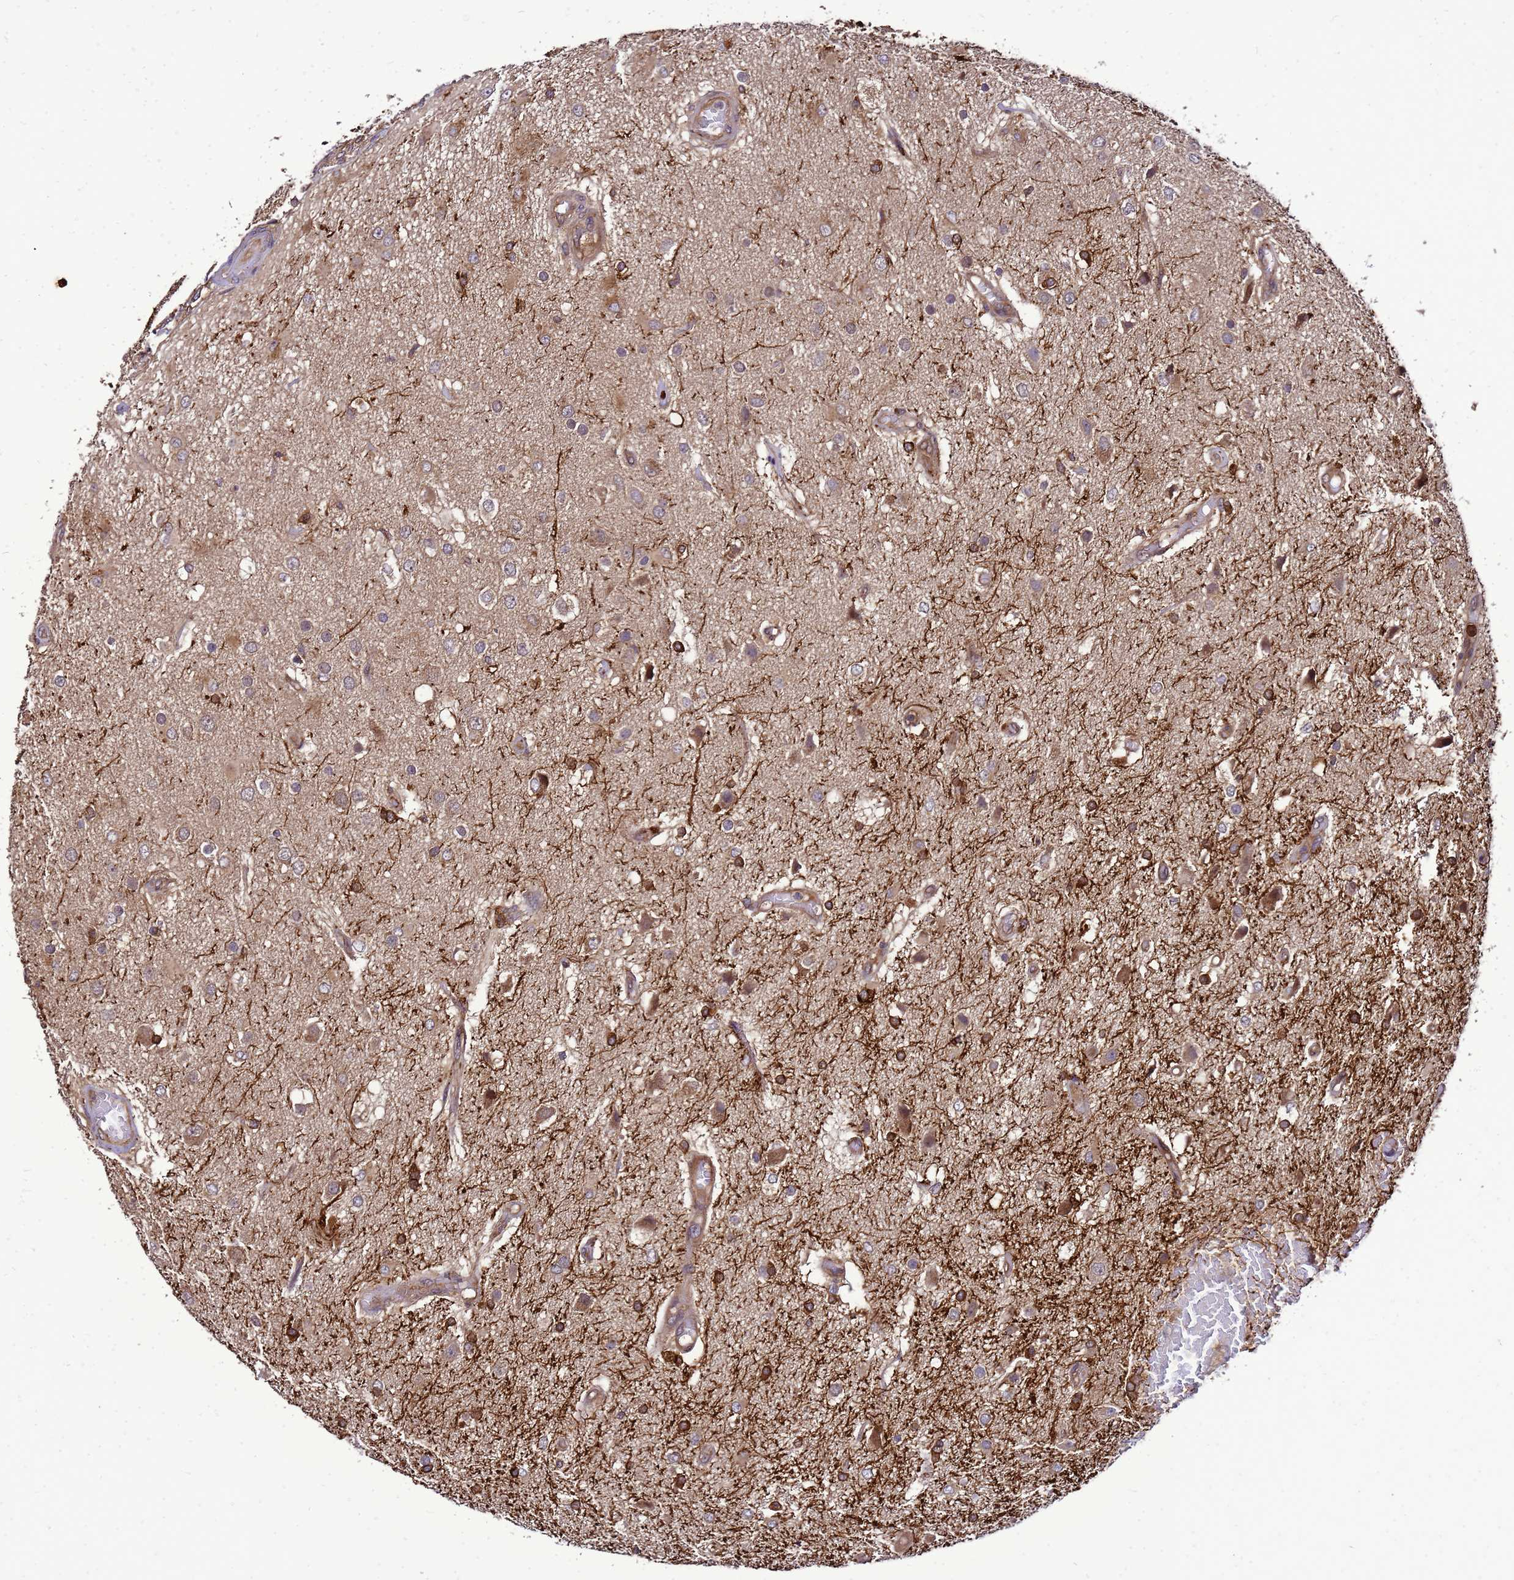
{"staining": {"intensity": "moderate", "quantity": "25%-75%", "location": "cytoplasmic/membranous"}, "tissue": "glioma", "cell_type": "Tumor cells", "image_type": "cancer", "snomed": [{"axis": "morphology", "description": "Glioma, malignant, High grade"}, {"axis": "morphology", "description": "Glioblastoma, NOS"}, {"axis": "topography", "description": "Brain"}], "caption": "Protein analysis of malignant glioma (high-grade) tissue exhibits moderate cytoplasmic/membranous staining in about 25%-75% of tumor cells.", "gene": "TRABD", "patient": {"sex": "male", "age": 60}}